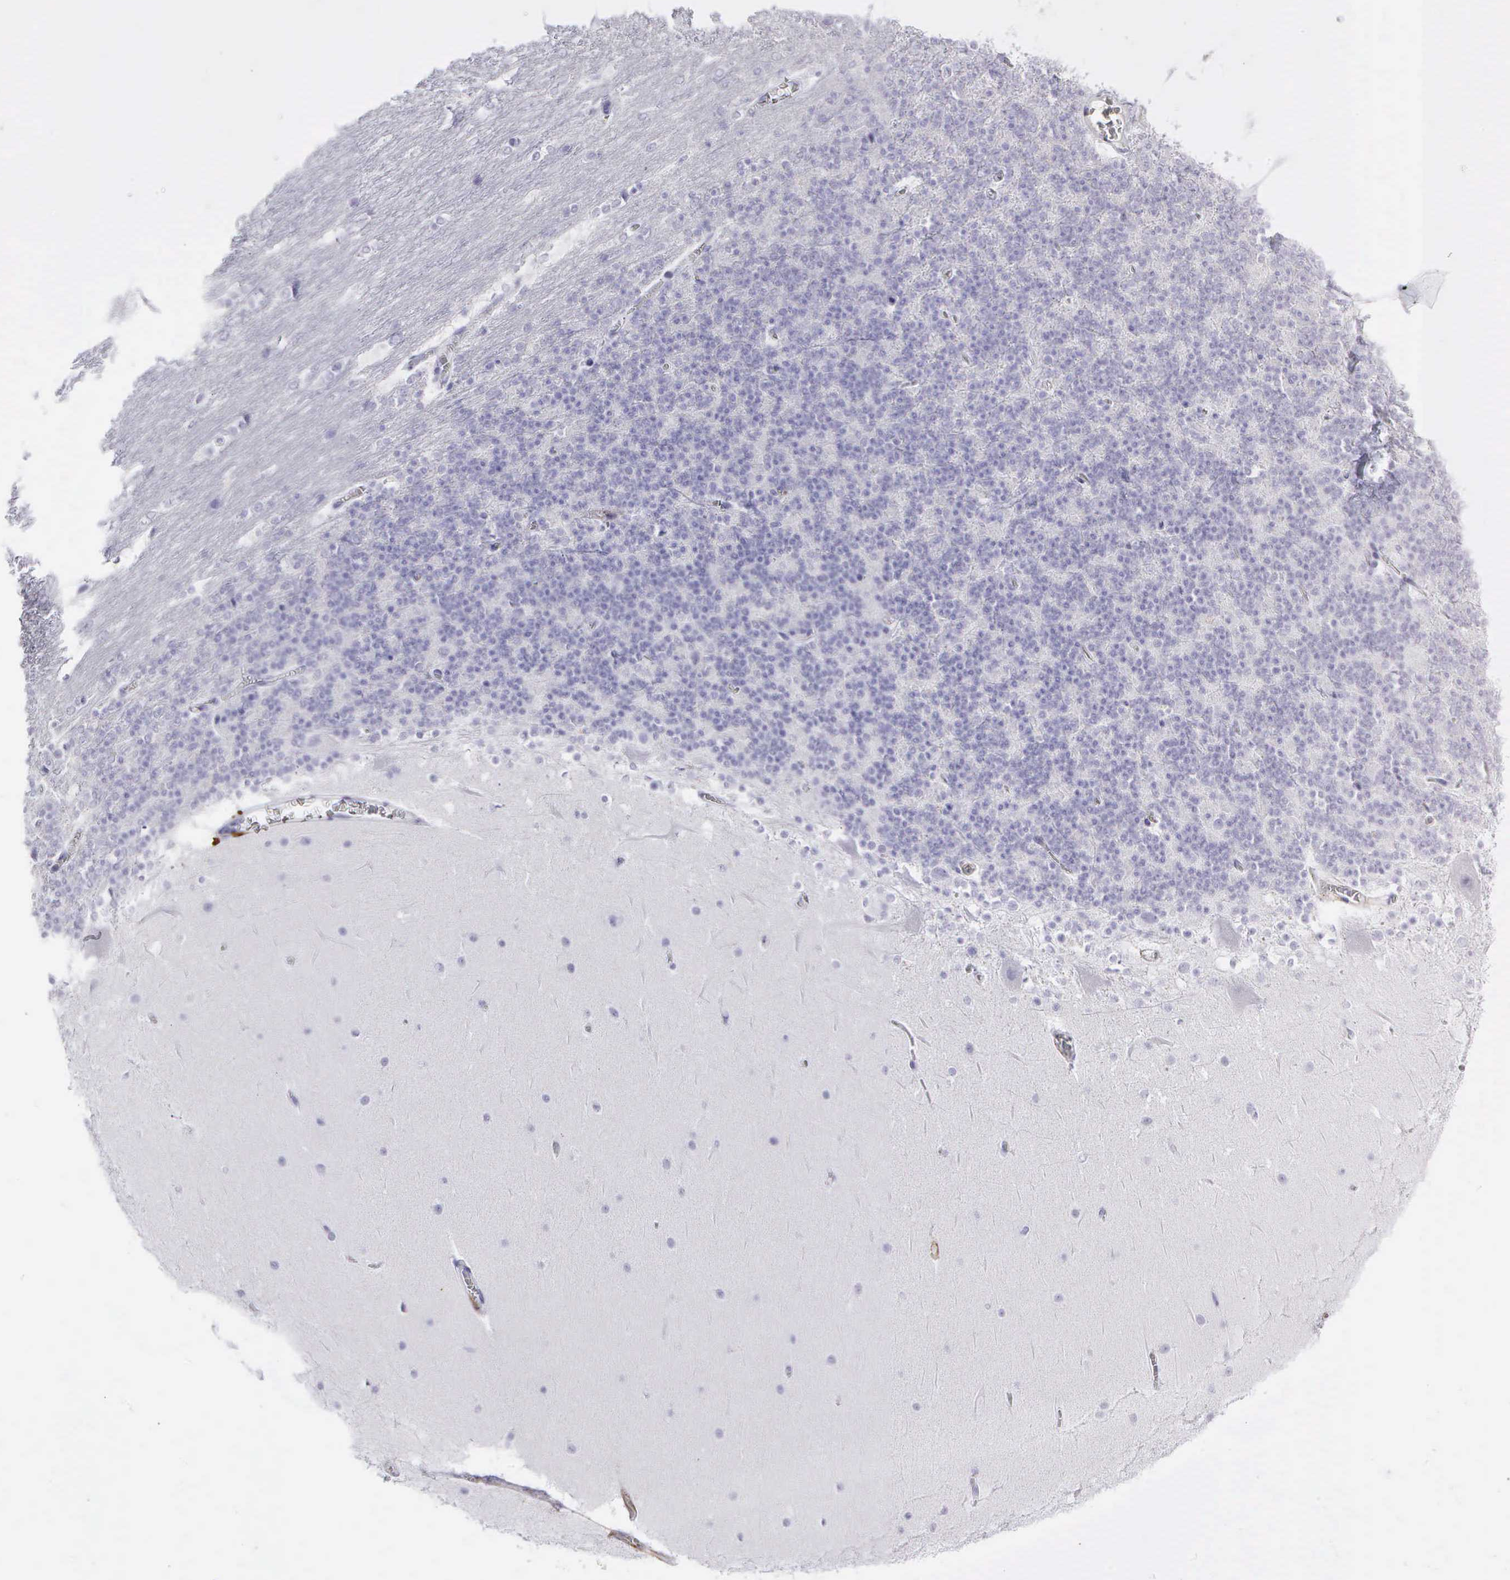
{"staining": {"intensity": "negative", "quantity": "none", "location": "none"}, "tissue": "cerebellum", "cell_type": "Cells in granular layer", "image_type": "normal", "snomed": [{"axis": "morphology", "description": "Normal tissue, NOS"}, {"axis": "topography", "description": "Cerebellum"}], "caption": "Cerebellum stained for a protein using IHC exhibits no expression cells in granular layer.", "gene": "CD8A", "patient": {"sex": "female", "age": 19}}